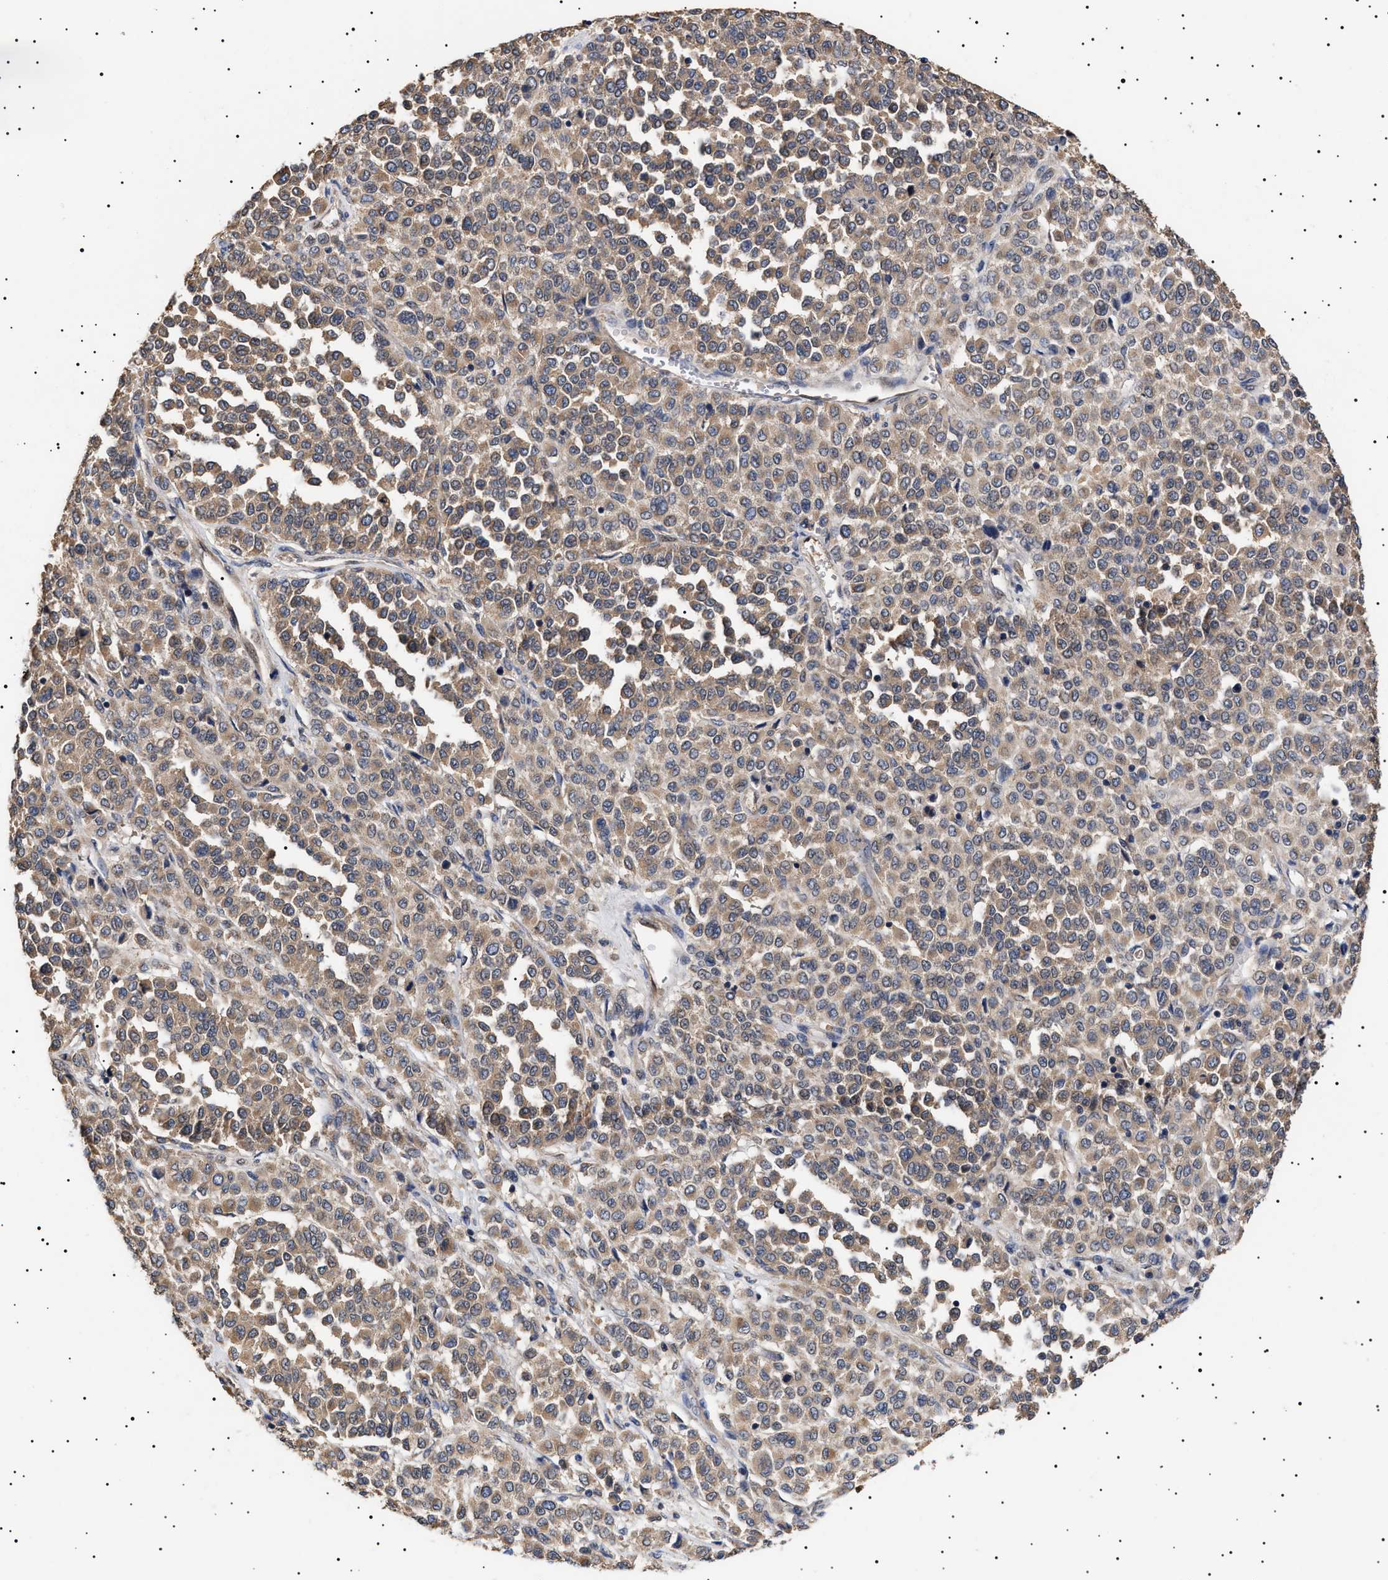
{"staining": {"intensity": "weak", "quantity": ">75%", "location": "cytoplasmic/membranous"}, "tissue": "melanoma", "cell_type": "Tumor cells", "image_type": "cancer", "snomed": [{"axis": "morphology", "description": "Malignant melanoma, Metastatic site"}, {"axis": "topography", "description": "Pancreas"}], "caption": "The histopathology image demonstrates staining of malignant melanoma (metastatic site), revealing weak cytoplasmic/membranous protein expression (brown color) within tumor cells.", "gene": "KRBA1", "patient": {"sex": "female", "age": 30}}